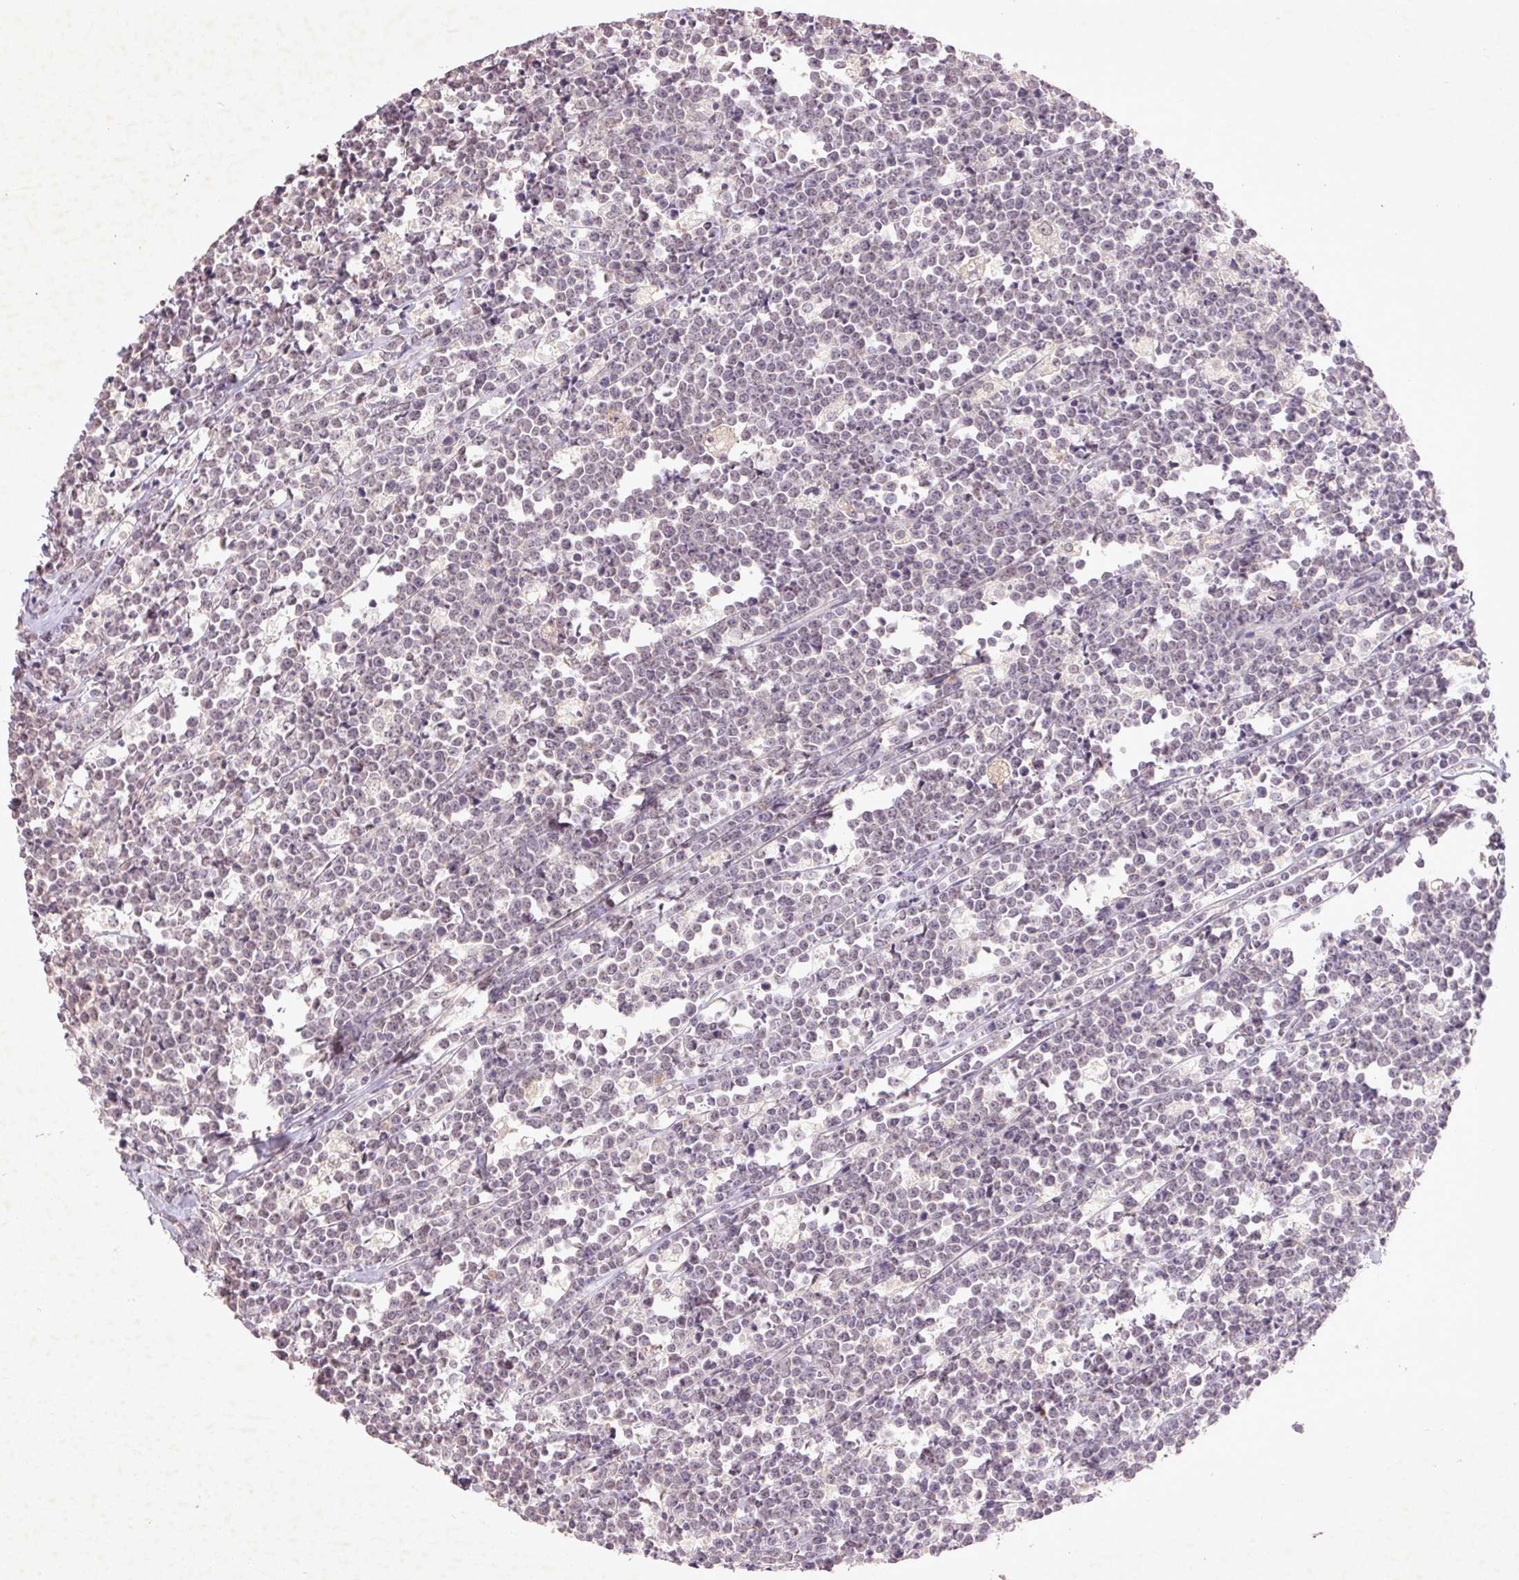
{"staining": {"intensity": "negative", "quantity": "none", "location": "none"}, "tissue": "lymphoma", "cell_type": "Tumor cells", "image_type": "cancer", "snomed": [{"axis": "morphology", "description": "Malignant lymphoma, non-Hodgkin's type, High grade"}, {"axis": "topography", "description": "Small intestine"}], "caption": "IHC photomicrograph of neoplastic tissue: lymphoma stained with DAB (3,3'-diaminobenzidine) displays no significant protein expression in tumor cells. (Stains: DAB (3,3'-diaminobenzidine) immunohistochemistry with hematoxylin counter stain, Microscopy: brightfield microscopy at high magnification).", "gene": "FAM168B", "patient": {"sex": "female", "age": 56}}